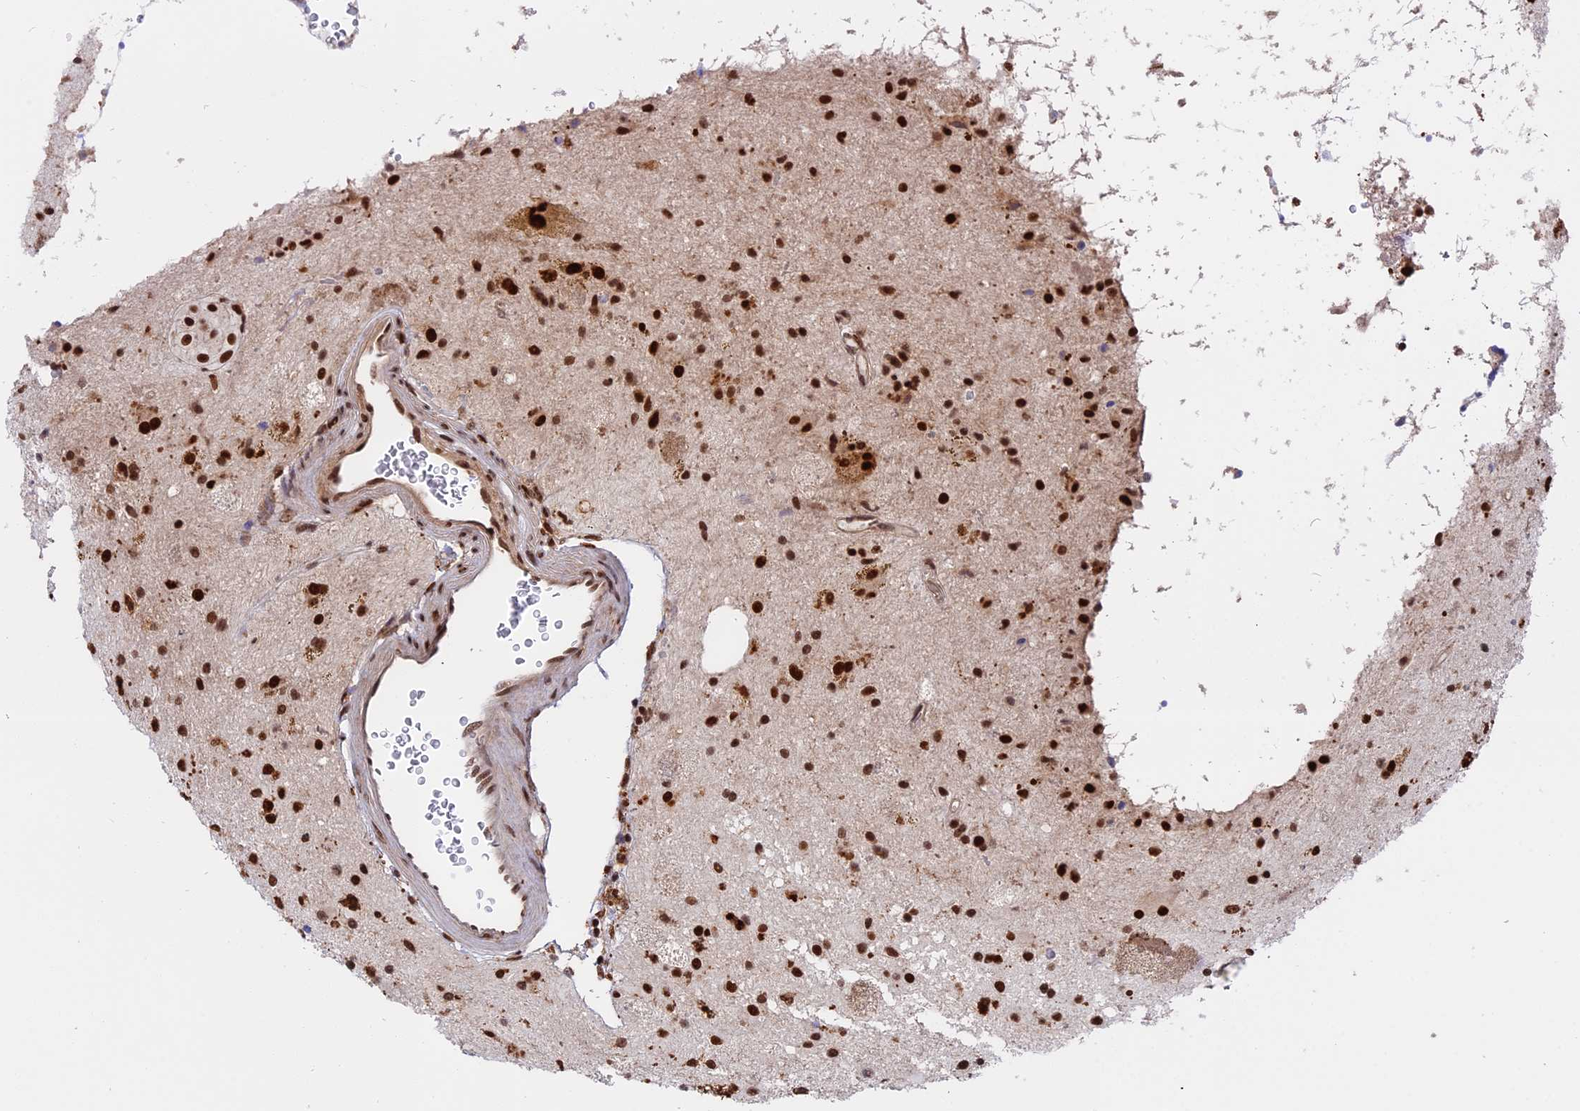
{"staining": {"intensity": "strong", "quantity": ">75%", "location": "nuclear"}, "tissue": "glioma", "cell_type": "Tumor cells", "image_type": "cancer", "snomed": [{"axis": "morphology", "description": "Glioma, malignant, High grade"}, {"axis": "topography", "description": "Brain"}], "caption": "This is a micrograph of immunohistochemistry staining of malignant high-grade glioma, which shows strong staining in the nuclear of tumor cells.", "gene": "RAMAC", "patient": {"sex": "male", "age": 34}}